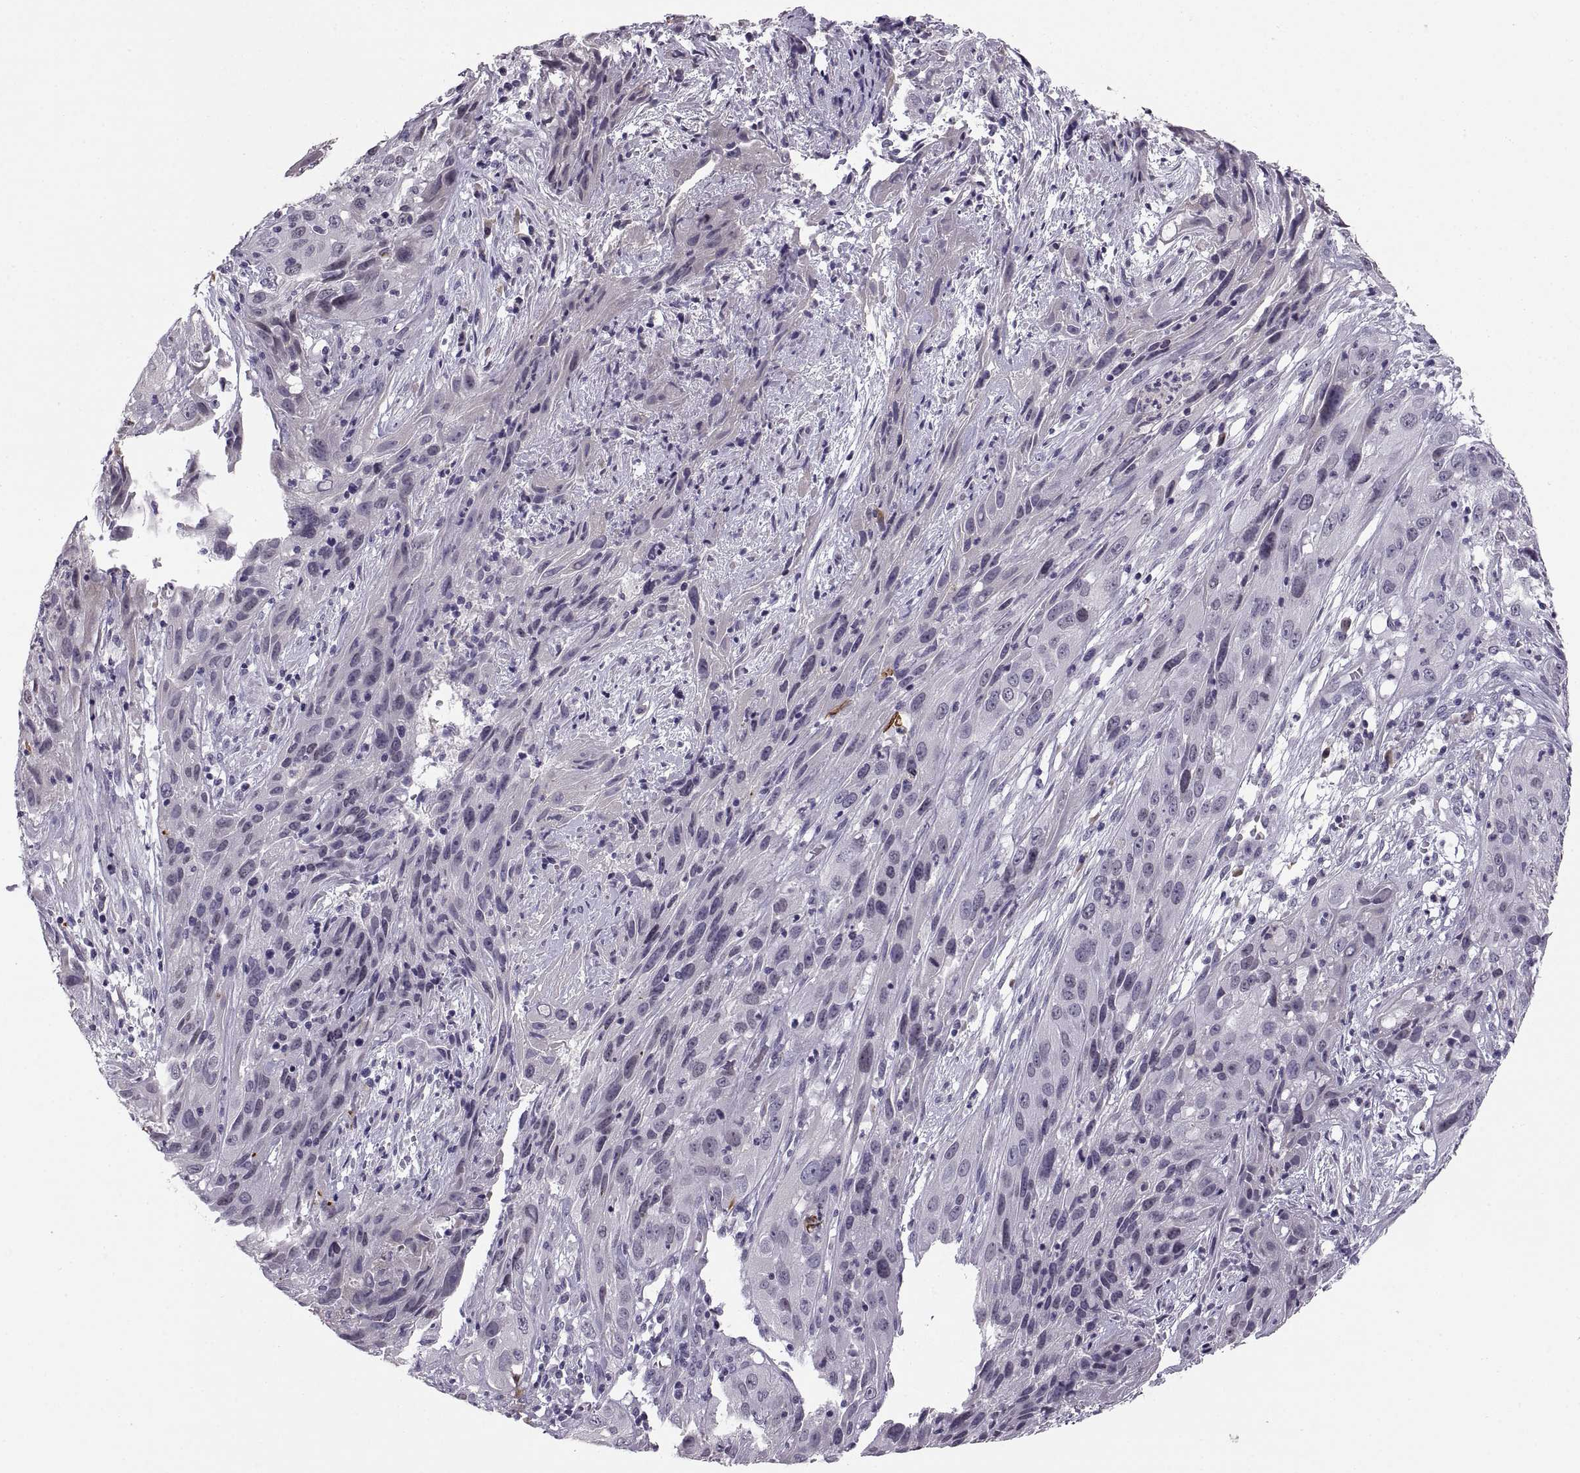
{"staining": {"intensity": "negative", "quantity": "none", "location": "none"}, "tissue": "cervical cancer", "cell_type": "Tumor cells", "image_type": "cancer", "snomed": [{"axis": "morphology", "description": "Squamous cell carcinoma, NOS"}, {"axis": "topography", "description": "Cervix"}], "caption": "Protein analysis of cervical cancer demonstrates no significant expression in tumor cells.", "gene": "MAGEB18", "patient": {"sex": "female", "age": 32}}